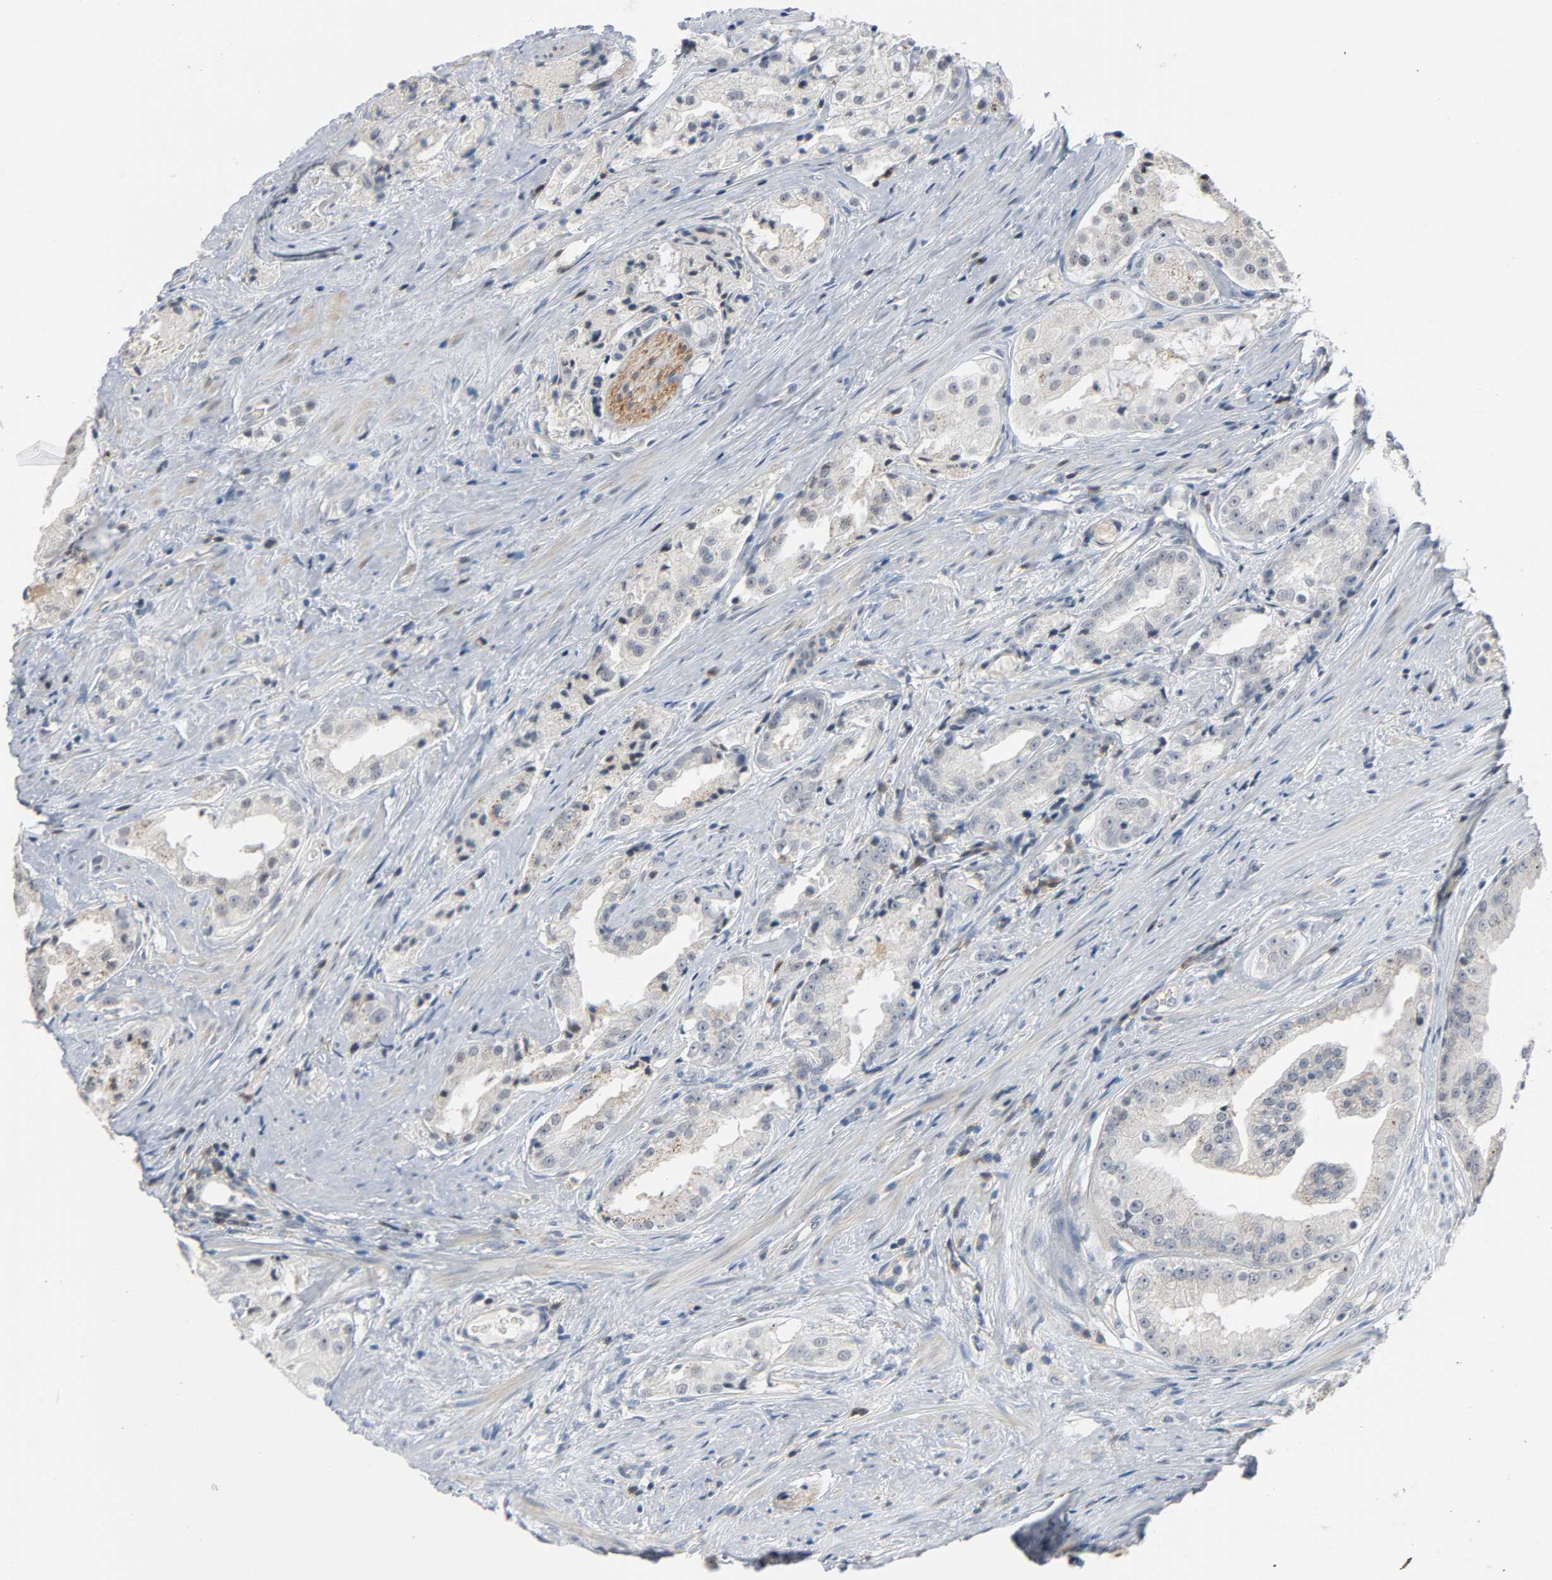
{"staining": {"intensity": "weak", "quantity": "<25%", "location": "cytoplasmic/membranous"}, "tissue": "prostate cancer", "cell_type": "Tumor cells", "image_type": "cancer", "snomed": [{"axis": "morphology", "description": "Adenocarcinoma, High grade"}, {"axis": "topography", "description": "Prostate"}], "caption": "Immunohistochemistry of human prostate adenocarcinoma (high-grade) demonstrates no staining in tumor cells.", "gene": "CD4", "patient": {"sex": "male", "age": 73}}